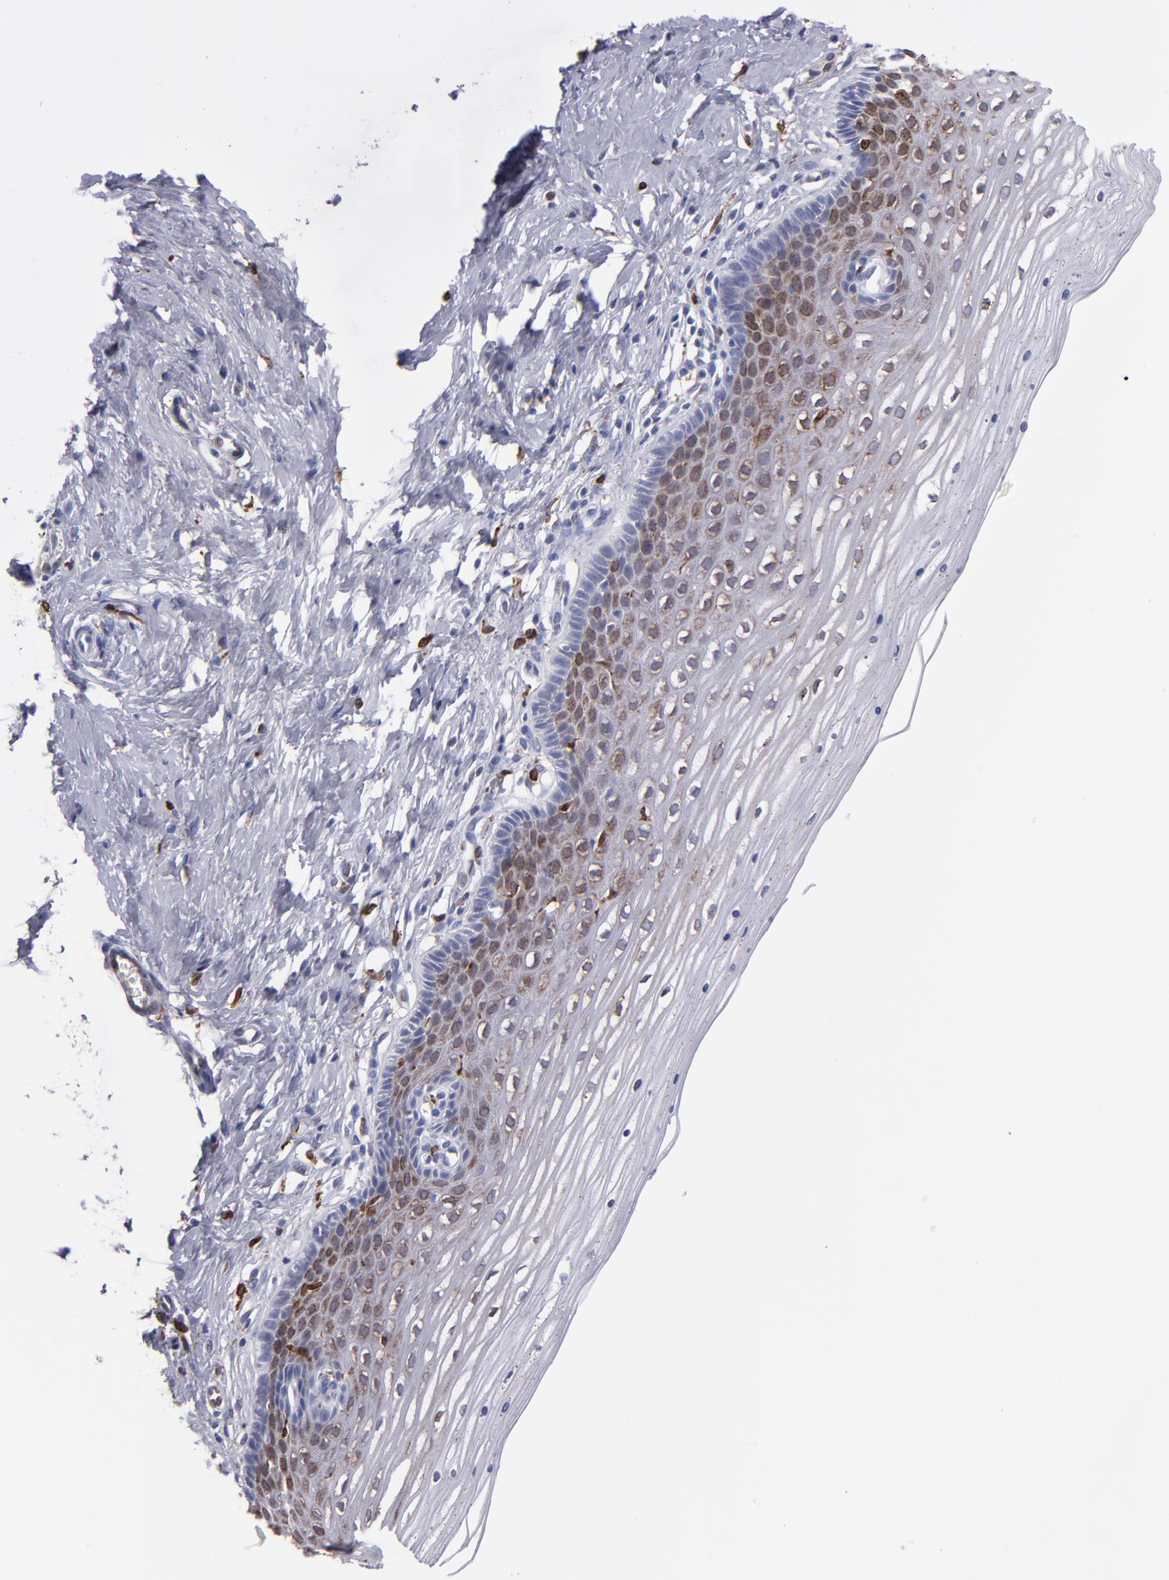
{"staining": {"intensity": "weak", "quantity": ">75%", "location": "cytoplasmic/membranous"}, "tissue": "cervix", "cell_type": "Glandular cells", "image_type": "normal", "snomed": [{"axis": "morphology", "description": "Normal tissue, NOS"}, {"axis": "topography", "description": "Cervix"}], "caption": "Weak cytoplasmic/membranous positivity is present in about >75% of glandular cells in unremarkable cervix. The protein of interest is shown in brown color, while the nuclei are stained blue.", "gene": "PTGS1", "patient": {"sex": "female", "age": 39}}